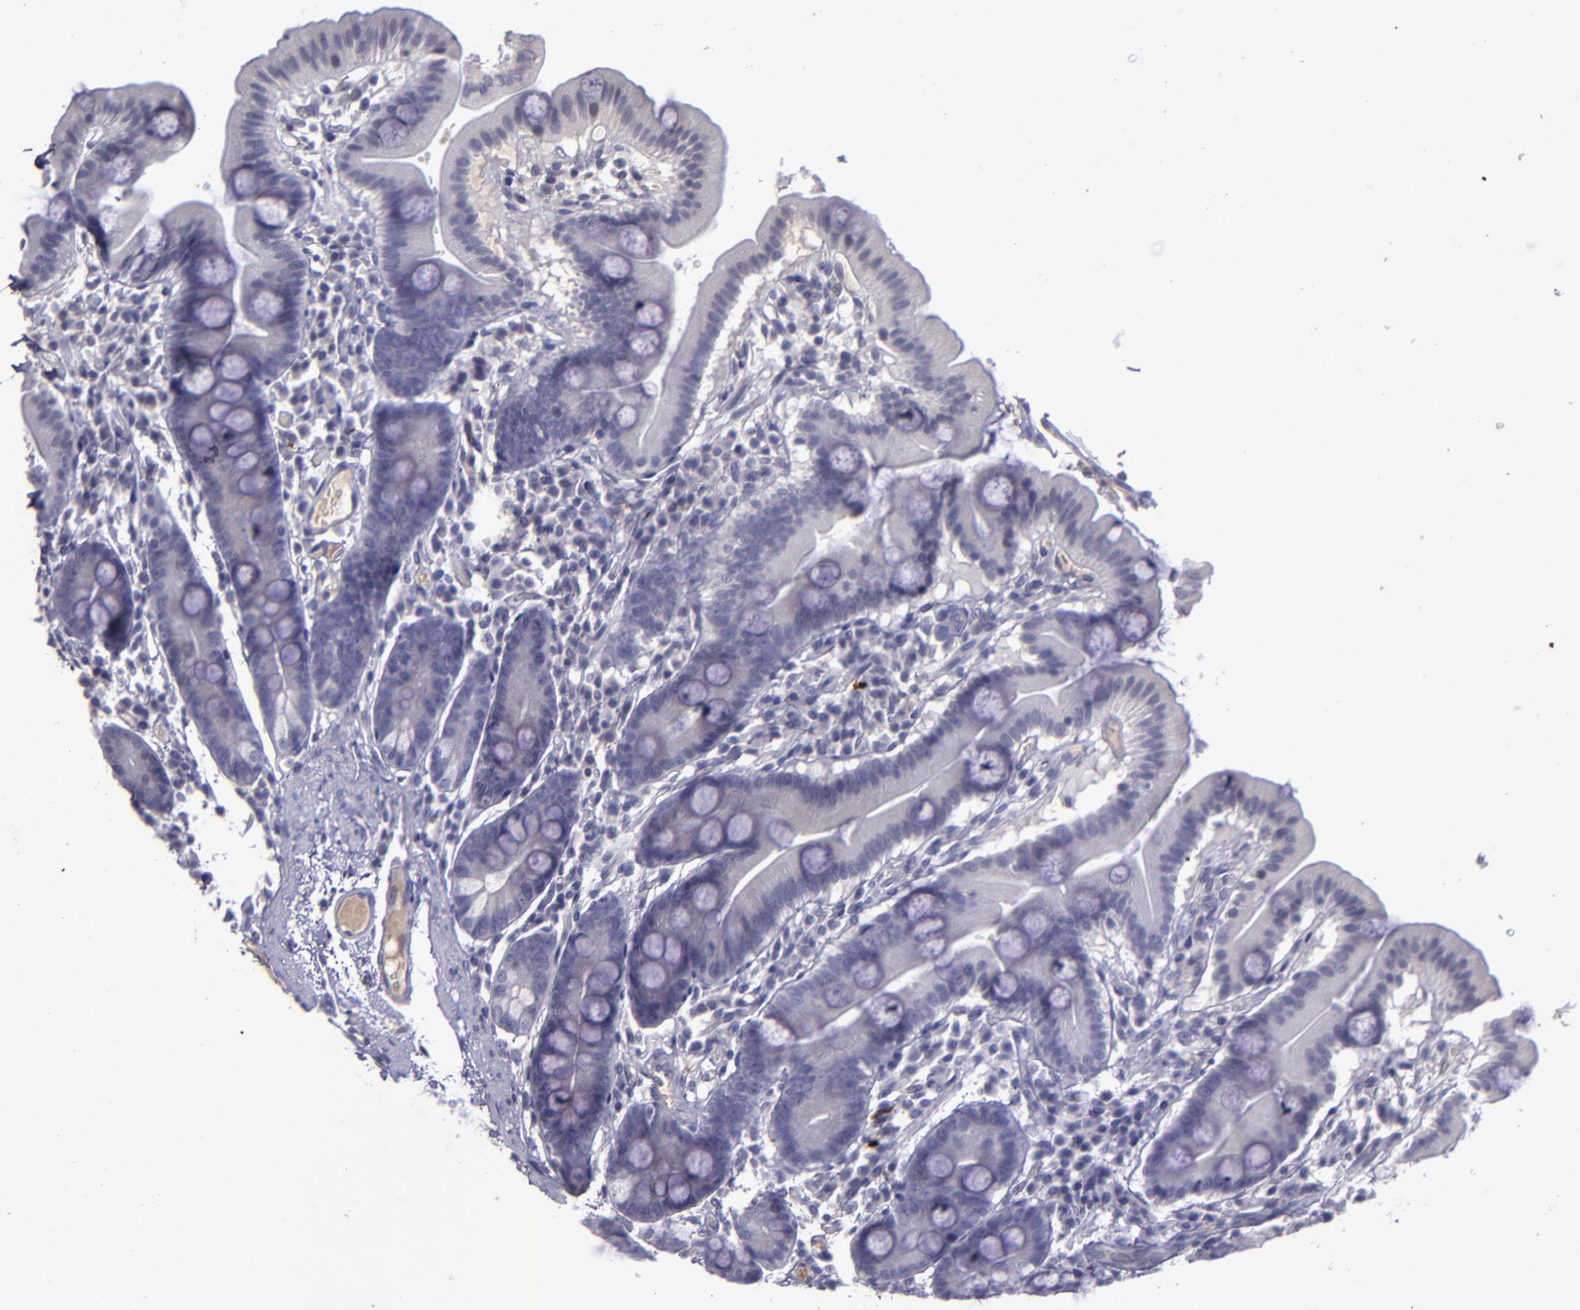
{"staining": {"intensity": "negative", "quantity": "none", "location": "none"}, "tissue": "duodenum", "cell_type": "Glandular cells", "image_type": "normal", "snomed": [{"axis": "morphology", "description": "Normal tissue, NOS"}, {"axis": "topography", "description": "Duodenum"}], "caption": "Immunohistochemical staining of benign human duodenum displays no significant staining in glandular cells.", "gene": "MASP1", "patient": {"sex": "male", "age": 50}}